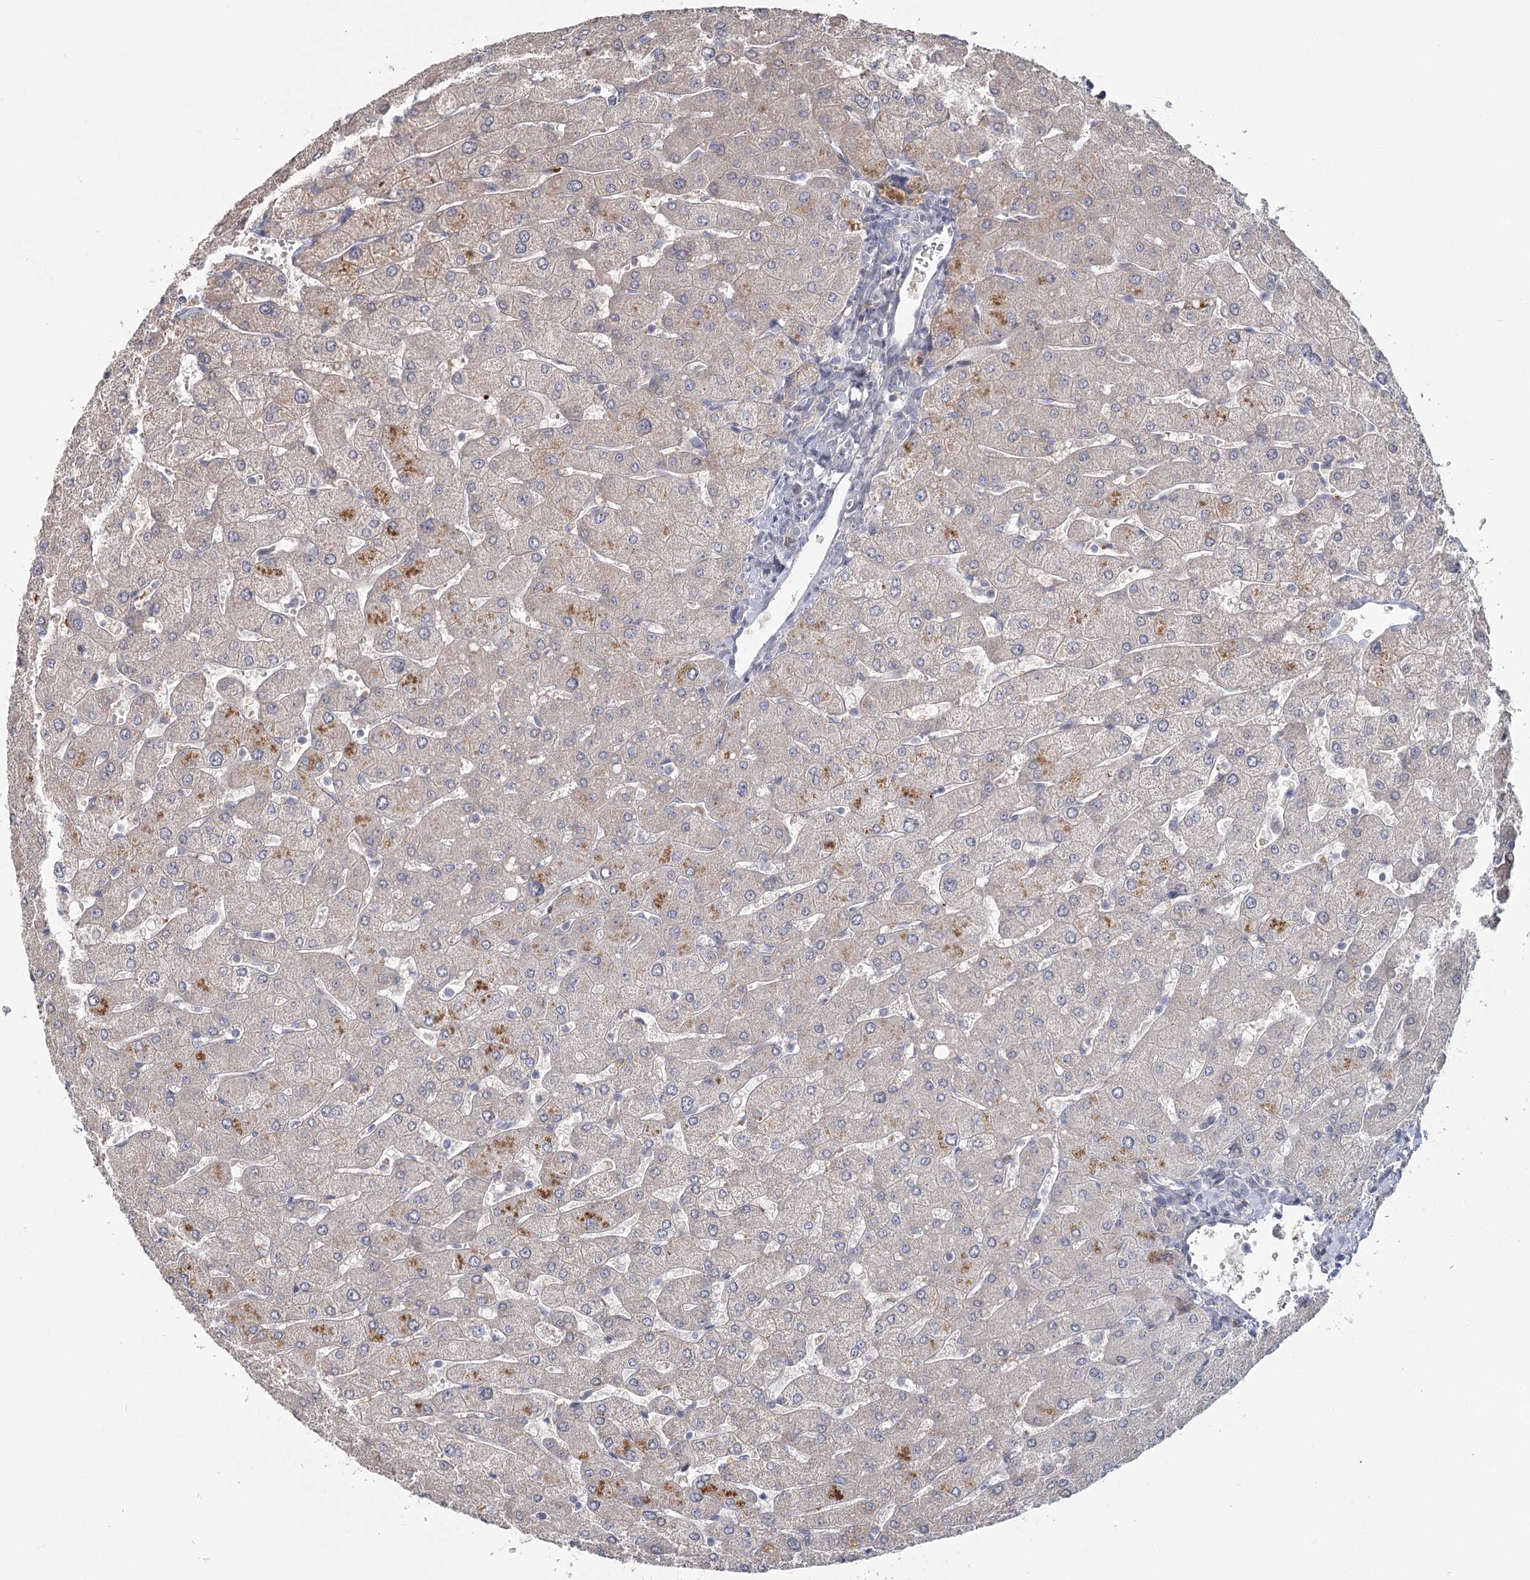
{"staining": {"intensity": "negative", "quantity": "none", "location": "none"}, "tissue": "liver", "cell_type": "Cholangiocytes", "image_type": "normal", "snomed": [{"axis": "morphology", "description": "Normal tissue, NOS"}, {"axis": "topography", "description": "Liver"}], "caption": "High magnification brightfield microscopy of normal liver stained with DAB (brown) and counterstained with hematoxylin (blue): cholangiocytes show no significant positivity. (DAB immunohistochemistry (IHC) visualized using brightfield microscopy, high magnification).", "gene": "USP11", "patient": {"sex": "male", "age": 55}}